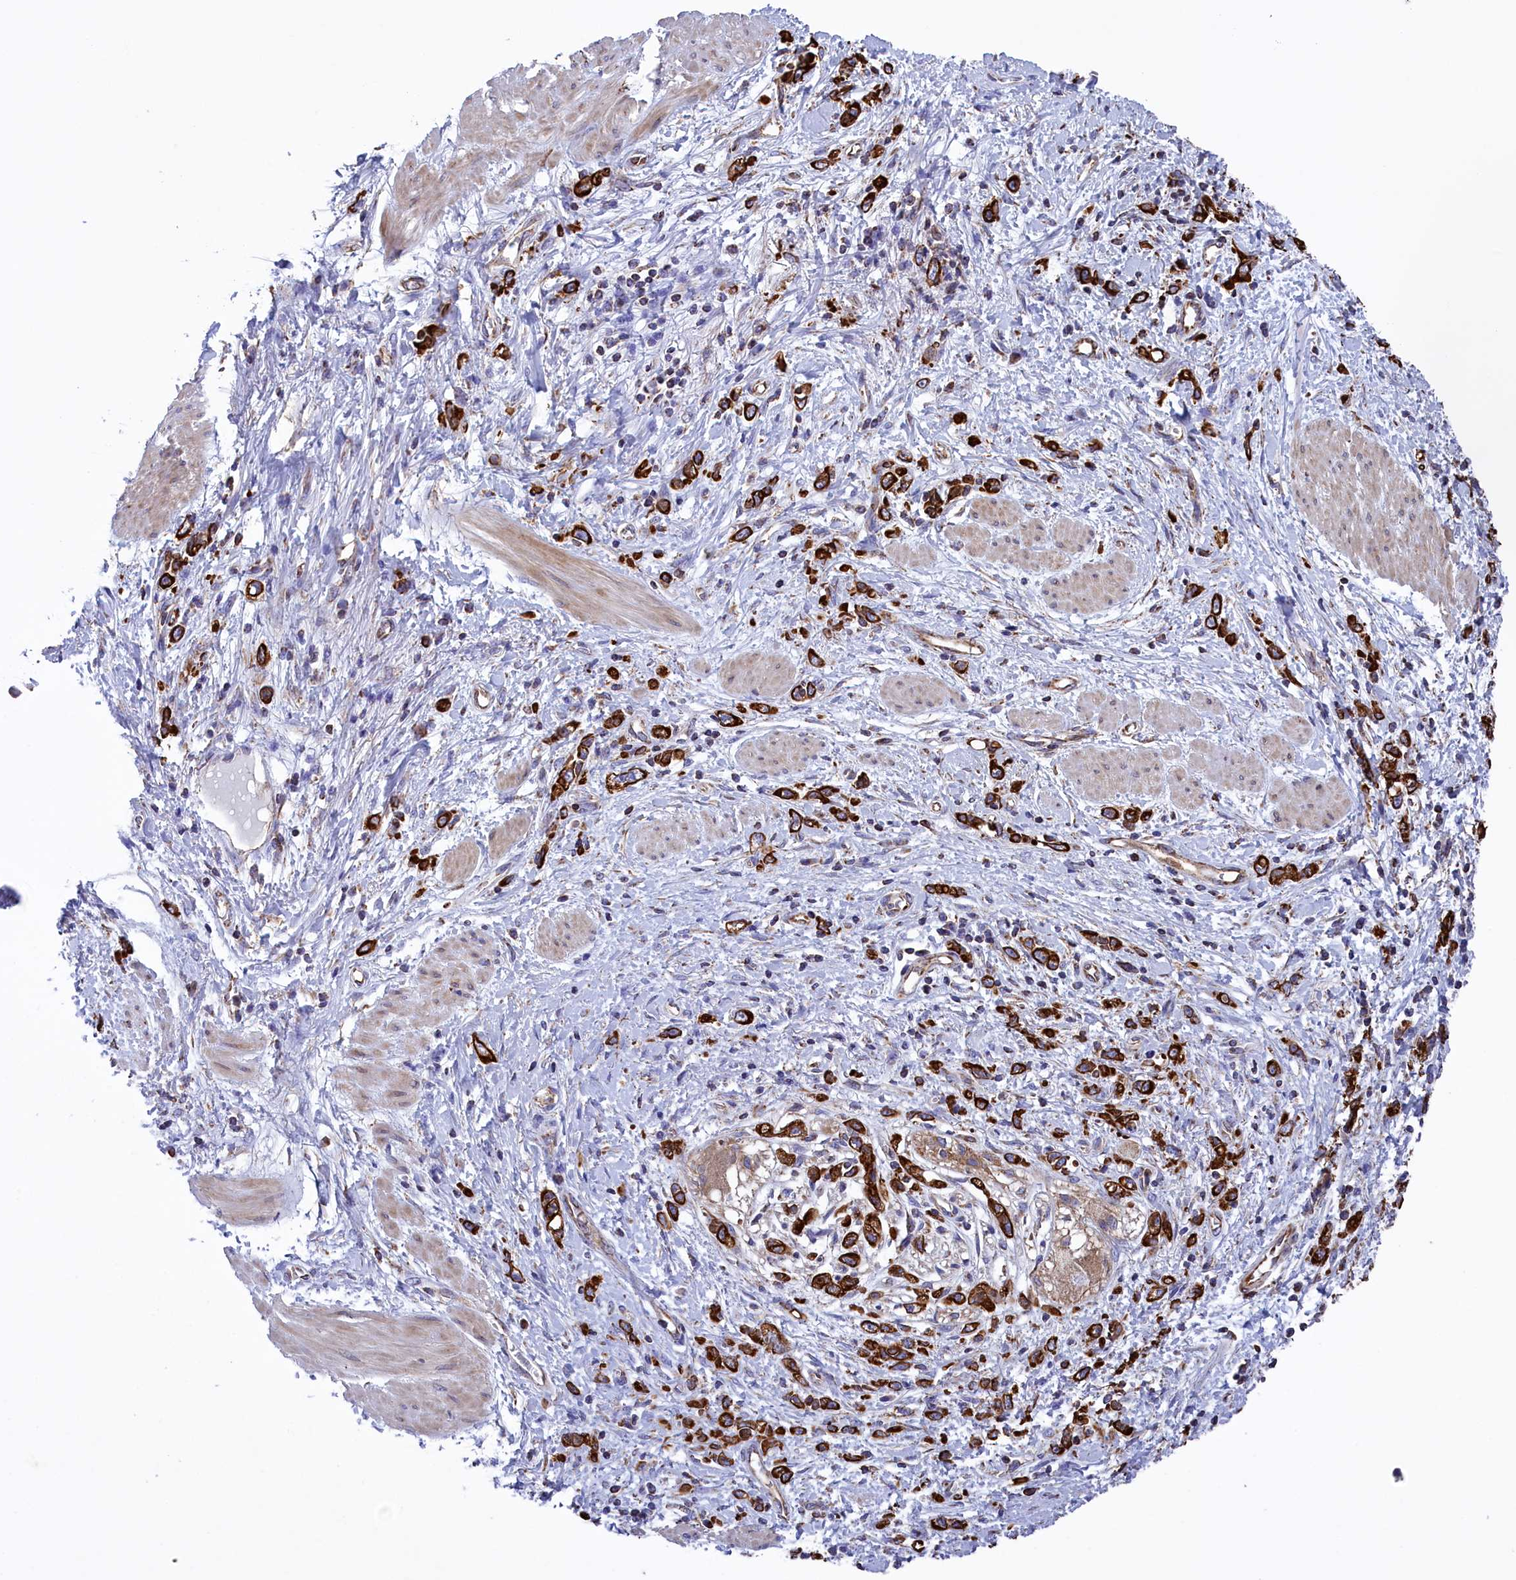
{"staining": {"intensity": "strong", "quantity": ">75%", "location": "cytoplasmic/membranous"}, "tissue": "stomach cancer", "cell_type": "Tumor cells", "image_type": "cancer", "snomed": [{"axis": "morphology", "description": "Adenocarcinoma, NOS"}, {"axis": "topography", "description": "Stomach"}], "caption": "Stomach cancer (adenocarcinoma) stained with IHC reveals strong cytoplasmic/membranous positivity in approximately >75% of tumor cells.", "gene": "GATB", "patient": {"sex": "female", "age": 76}}